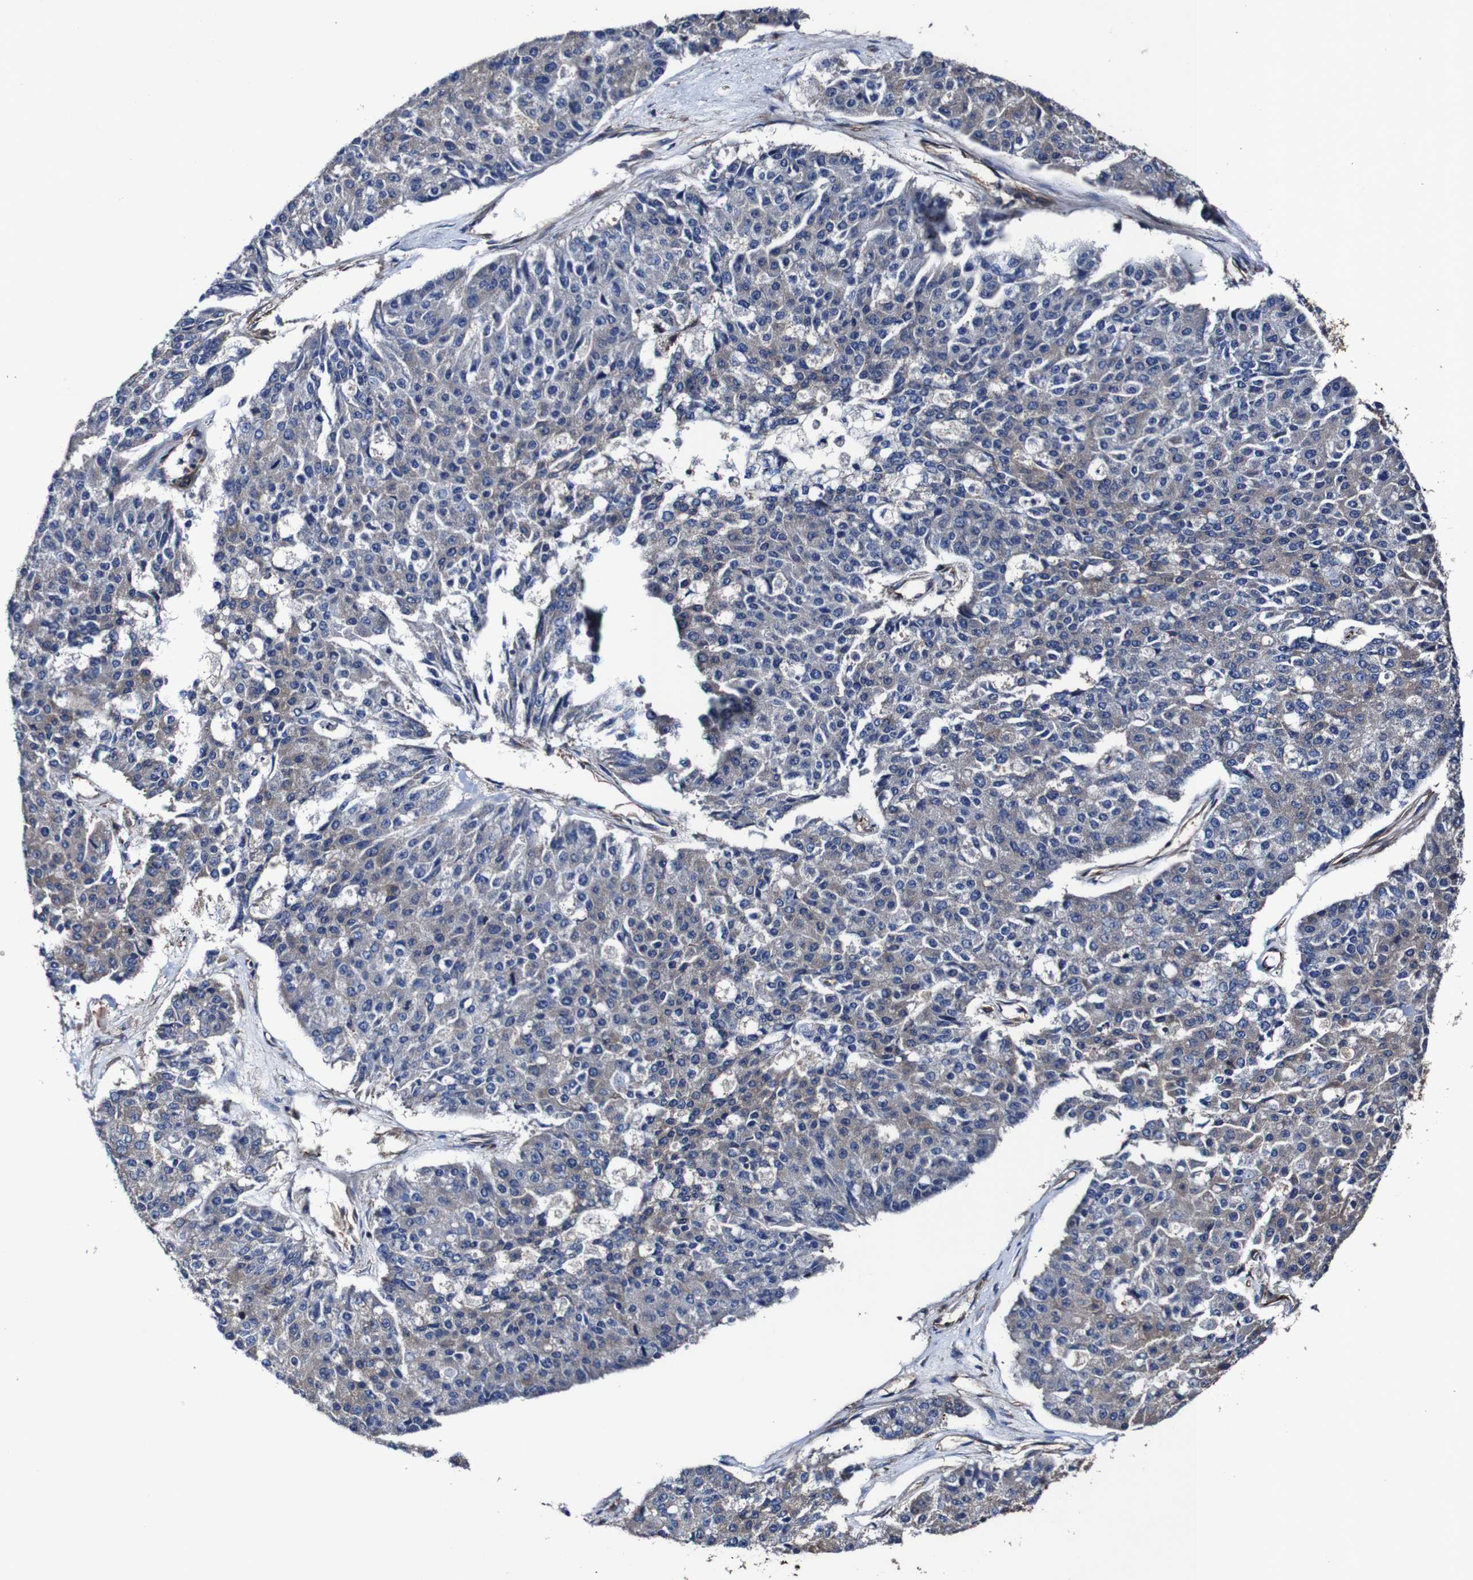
{"staining": {"intensity": "weak", "quantity": "25%-75%", "location": "cytoplasmic/membranous"}, "tissue": "pancreatic cancer", "cell_type": "Tumor cells", "image_type": "cancer", "snomed": [{"axis": "morphology", "description": "Adenocarcinoma, NOS"}, {"axis": "topography", "description": "Pancreas"}], "caption": "Protein expression by immunohistochemistry (IHC) reveals weak cytoplasmic/membranous expression in about 25%-75% of tumor cells in pancreatic cancer (adenocarcinoma).", "gene": "CSF1R", "patient": {"sex": "male", "age": 50}}